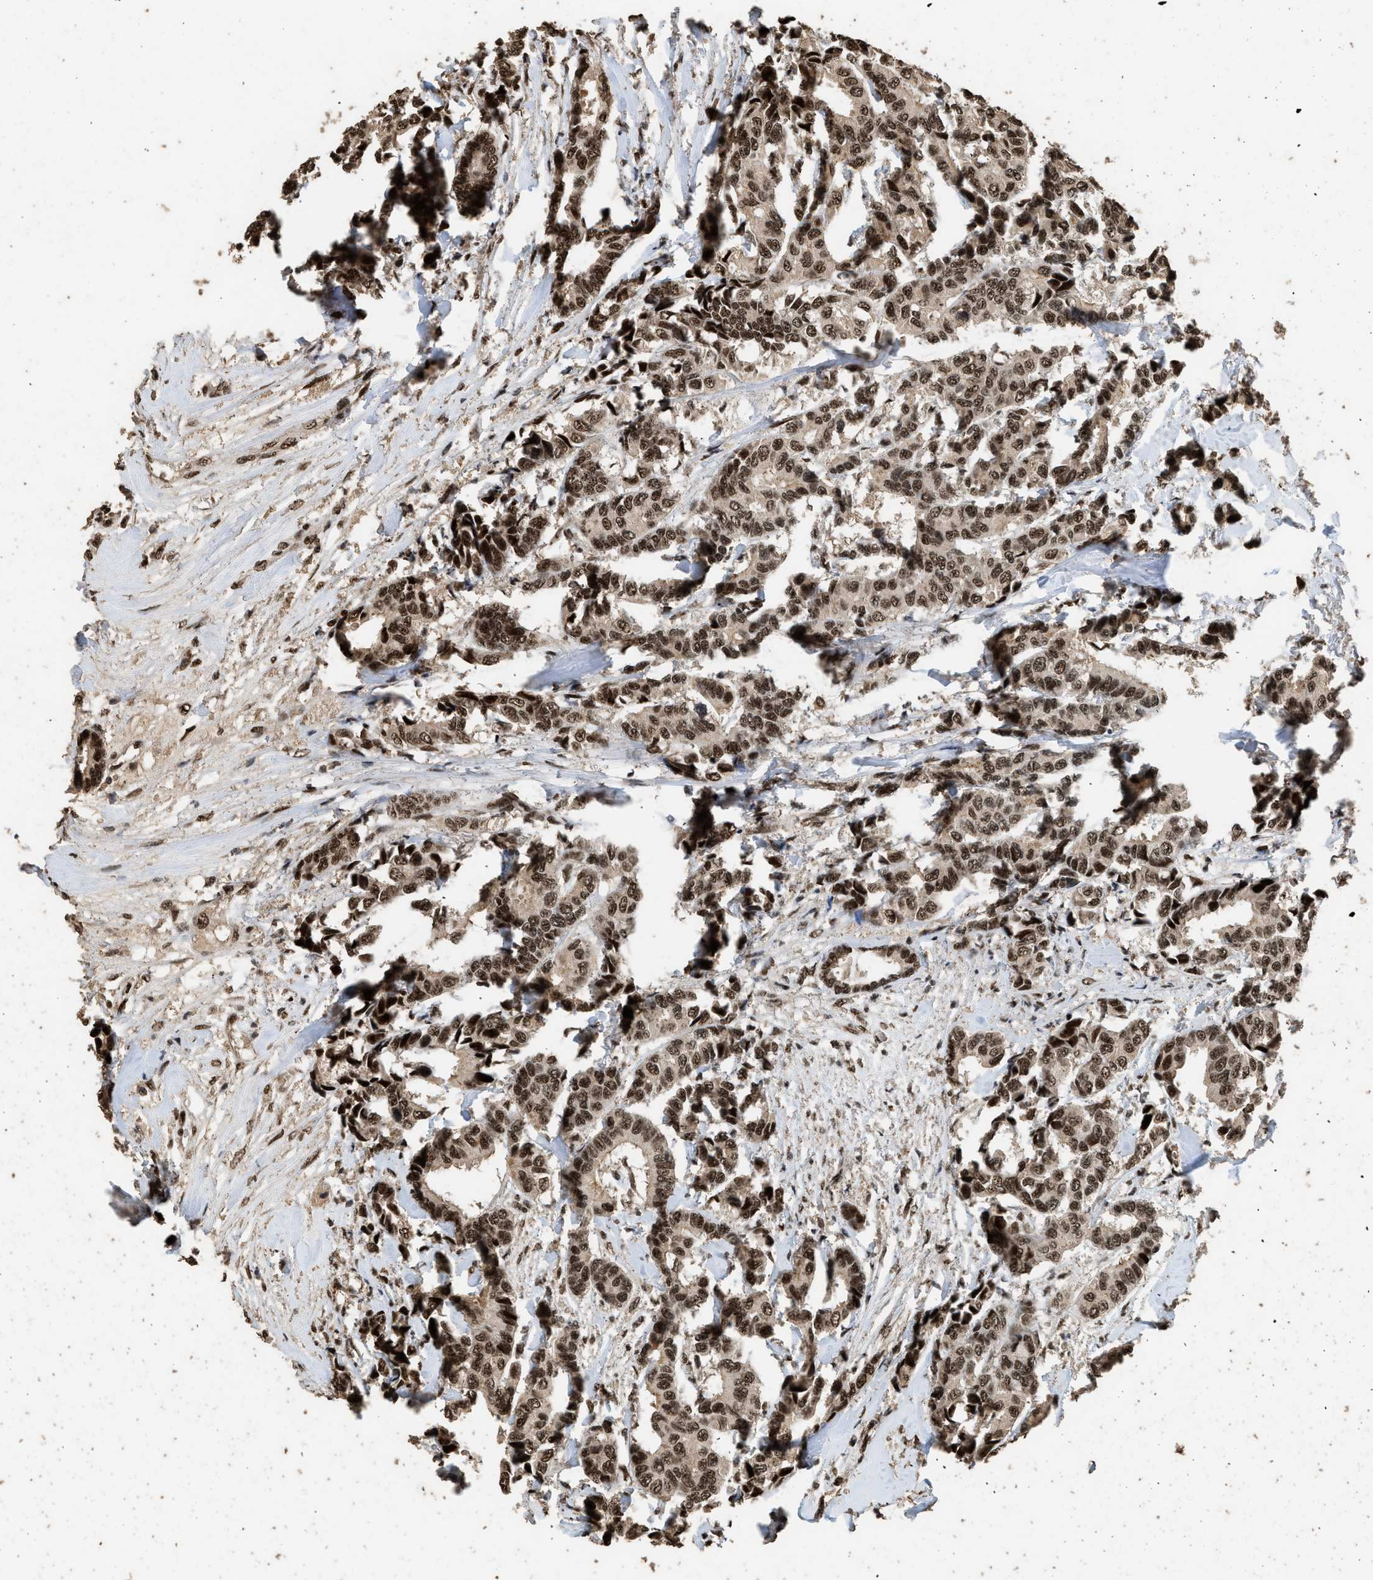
{"staining": {"intensity": "strong", "quantity": ">75%", "location": "nuclear"}, "tissue": "breast cancer", "cell_type": "Tumor cells", "image_type": "cancer", "snomed": [{"axis": "morphology", "description": "Duct carcinoma"}, {"axis": "topography", "description": "Breast"}], "caption": "Immunohistochemical staining of breast cancer (invasive ductal carcinoma) shows high levels of strong nuclear staining in about >75% of tumor cells.", "gene": "PPP4R3B", "patient": {"sex": "female", "age": 87}}